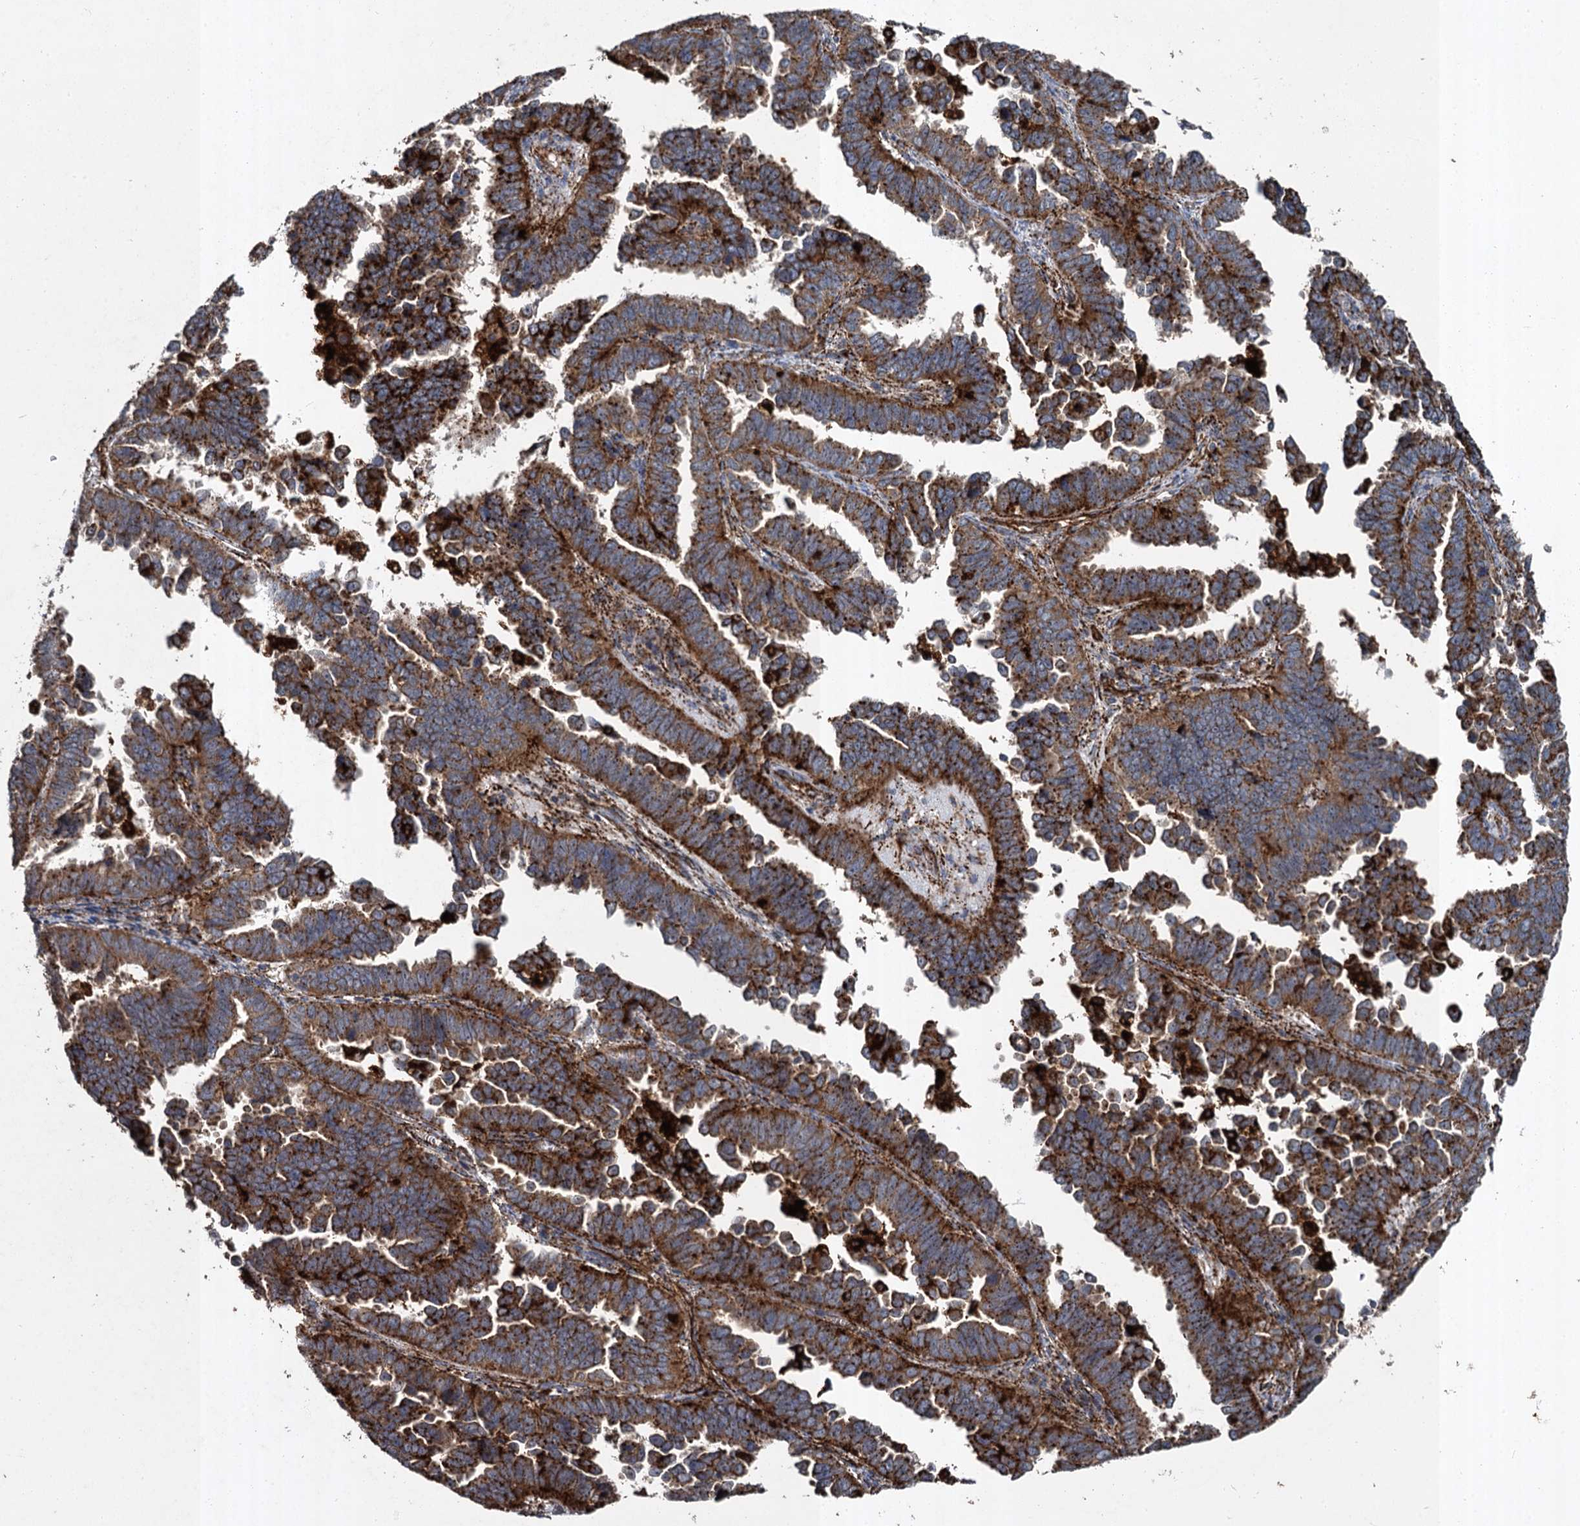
{"staining": {"intensity": "strong", "quantity": ">75%", "location": "cytoplasmic/membranous"}, "tissue": "endometrial cancer", "cell_type": "Tumor cells", "image_type": "cancer", "snomed": [{"axis": "morphology", "description": "Adenocarcinoma, NOS"}, {"axis": "topography", "description": "Endometrium"}], "caption": "Brown immunohistochemical staining in human adenocarcinoma (endometrial) displays strong cytoplasmic/membranous positivity in about >75% of tumor cells.", "gene": "GBA1", "patient": {"sex": "female", "age": 75}}